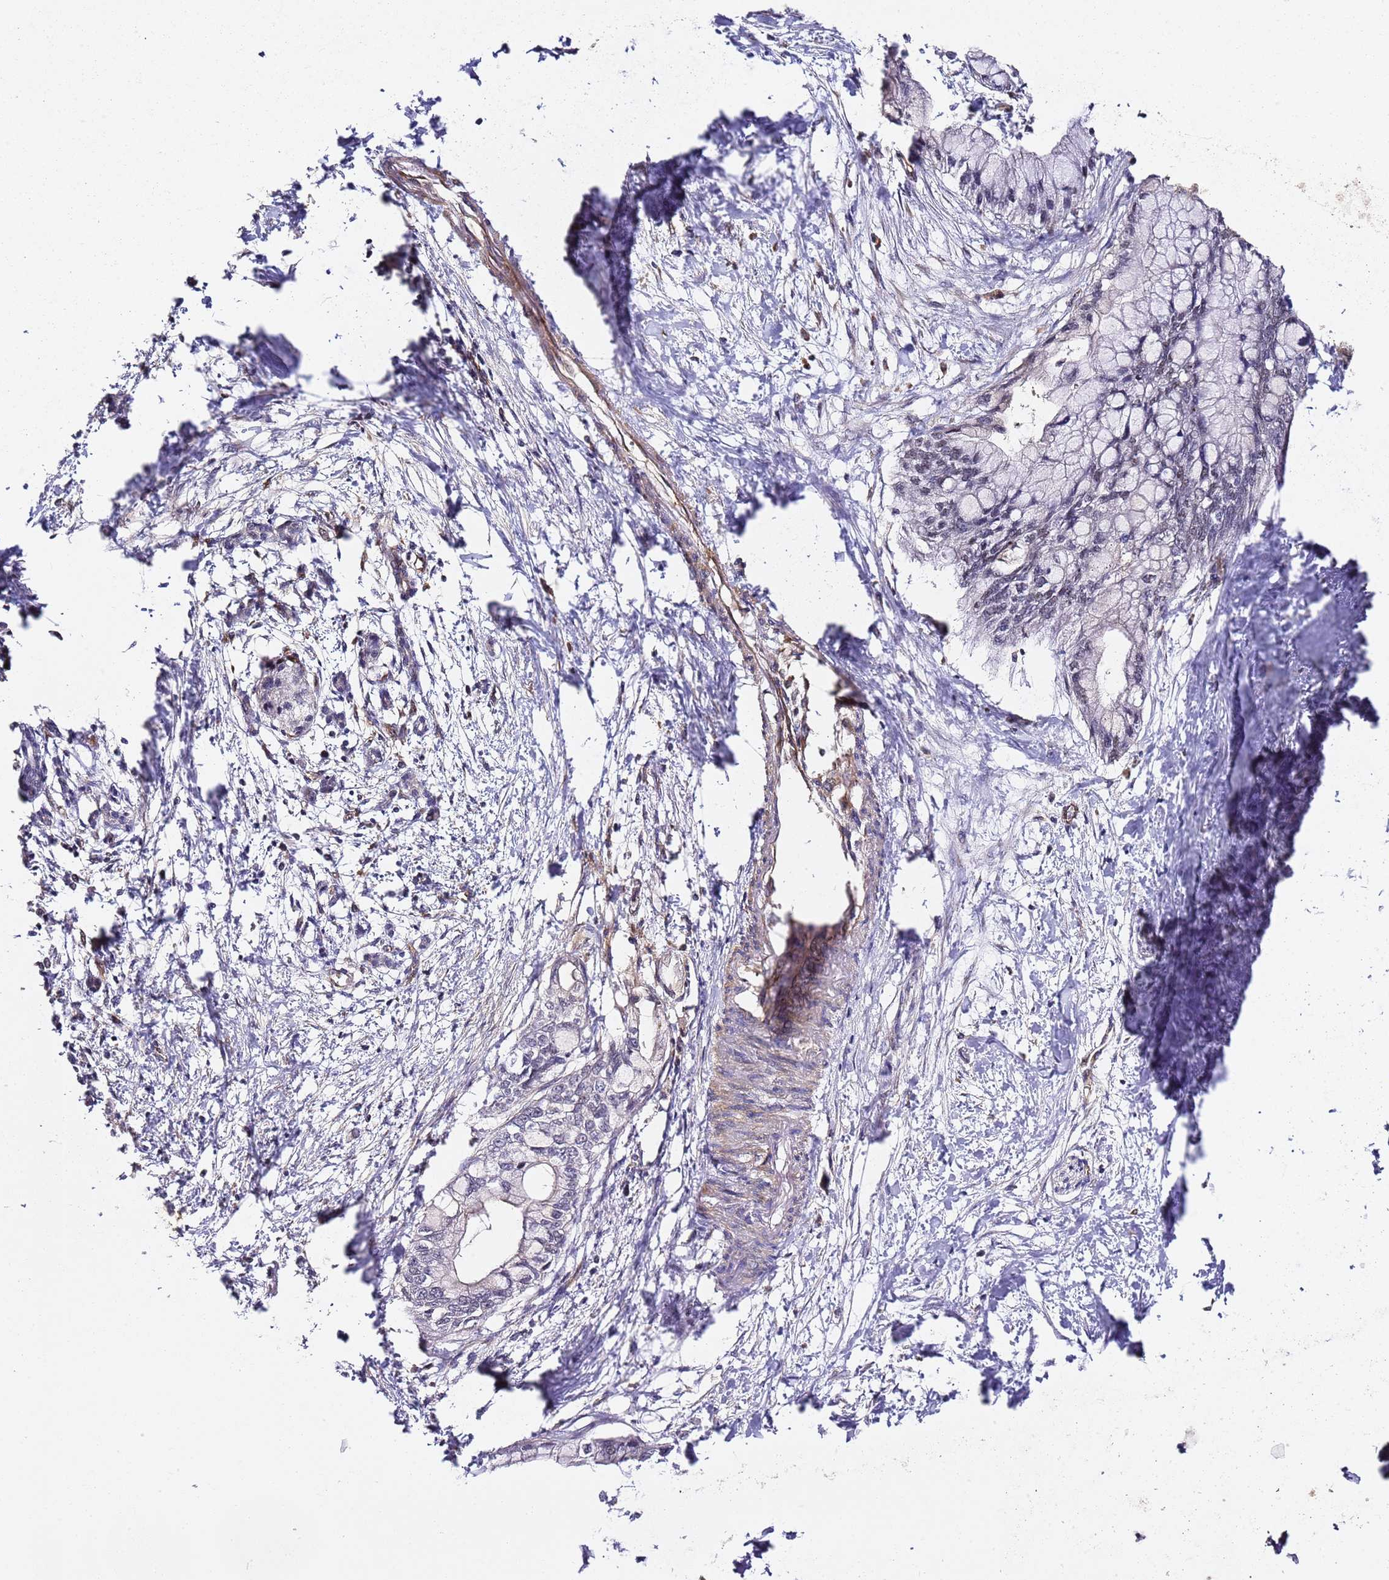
{"staining": {"intensity": "negative", "quantity": "none", "location": "none"}, "tissue": "pancreatic cancer", "cell_type": "Tumor cells", "image_type": "cancer", "snomed": [{"axis": "morphology", "description": "Adenocarcinoma, NOS"}, {"axis": "topography", "description": "Pancreas"}], "caption": "Tumor cells are negative for protein expression in human pancreatic cancer.", "gene": "CCNYL1", "patient": {"sex": "male", "age": 48}}